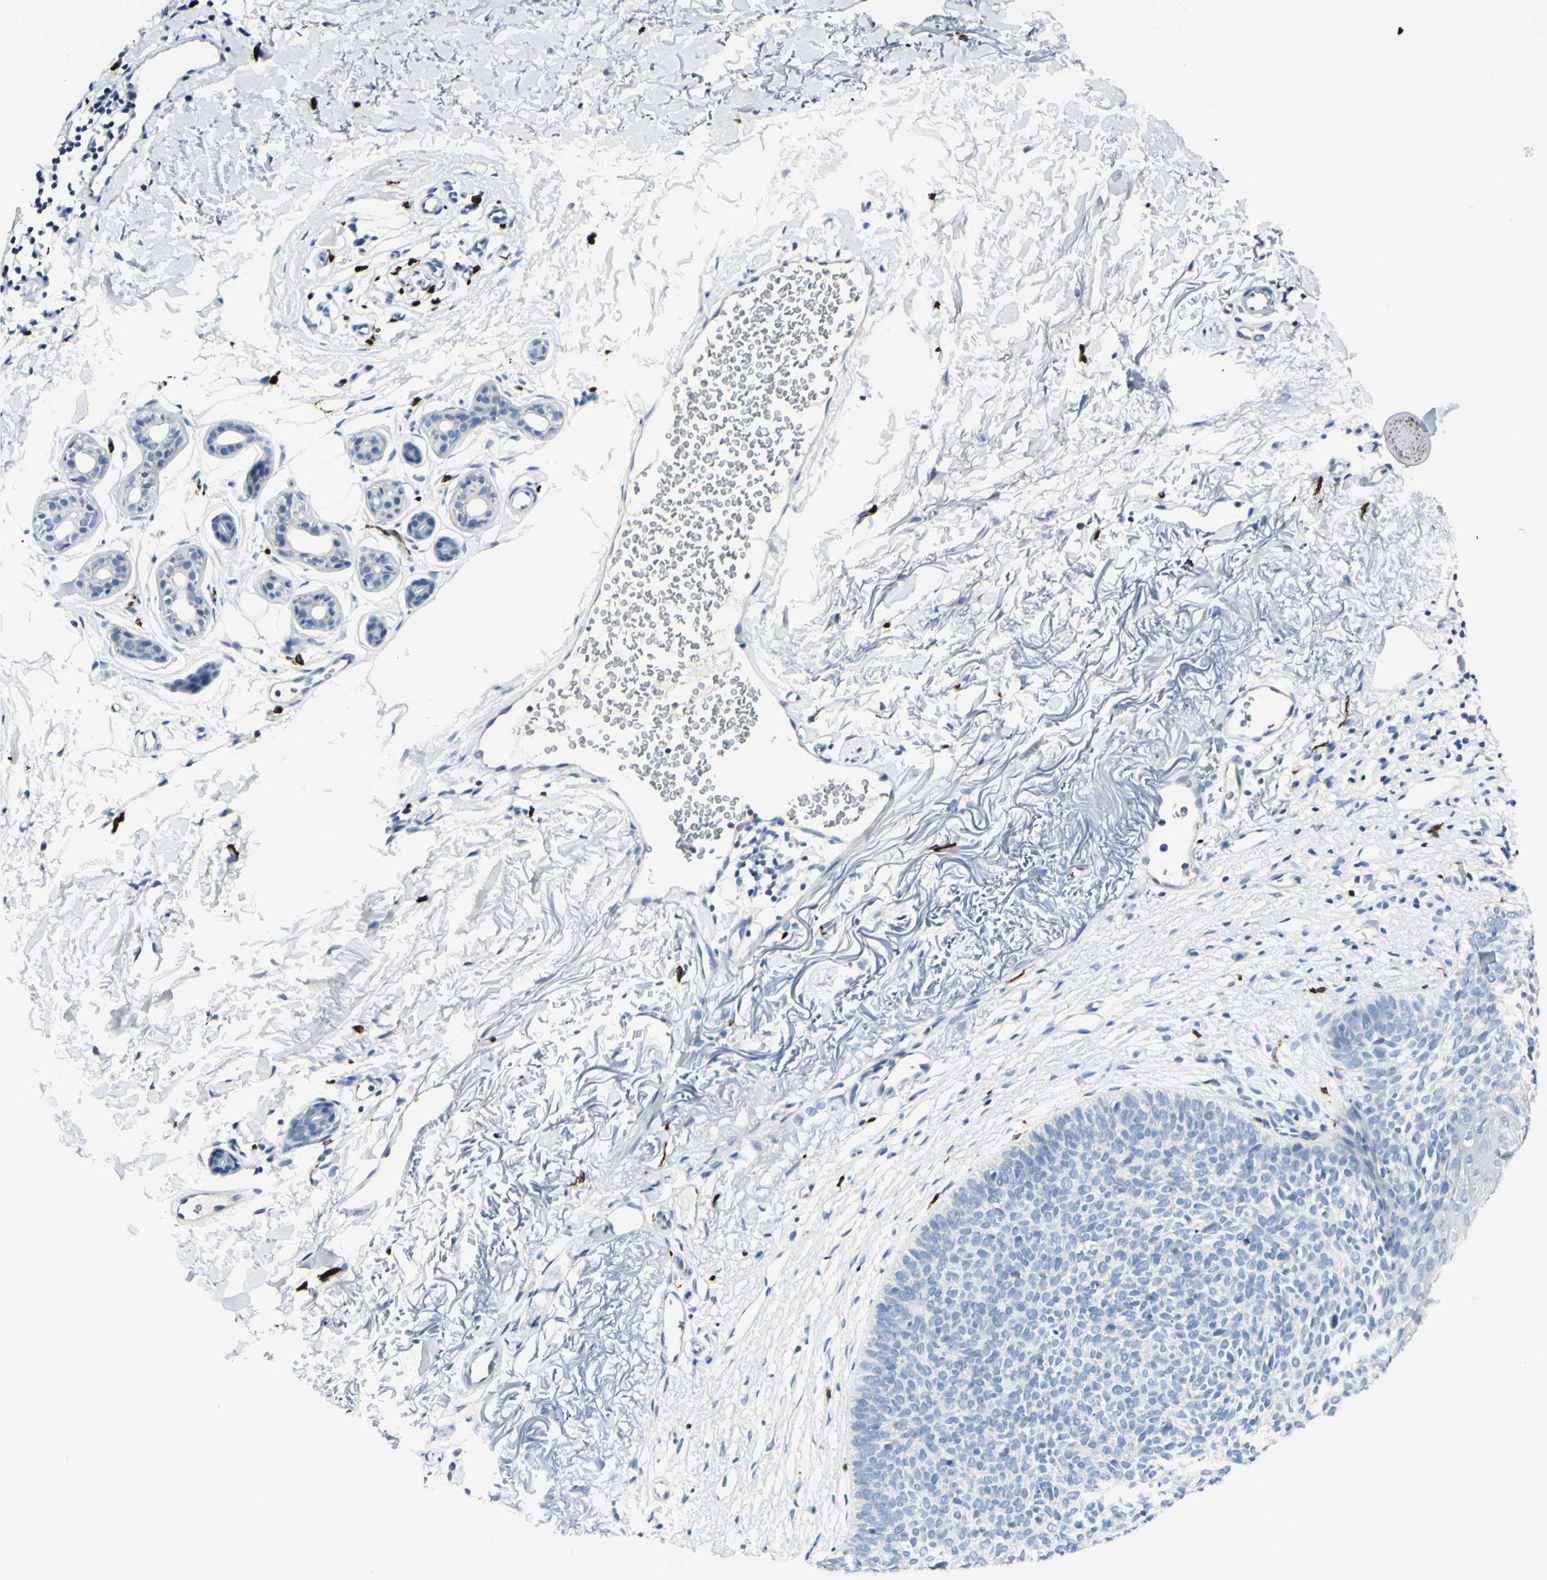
{"staining": {"intensity": "negative", "quantity": "none", "location": "none"}, "tissue": "skin cancer", "cell_type": "Tumor cells", "image_type": "cancer", "snomed": [{"axis": "morphology", "description": "Basal cell carcinoma"}, {"axis": "topography", "description": "Skin"}], "caption": "An immunohistochemistry (IHC) micrograph of skin cancer is shown. There is no staining in tumor cells of skin cancer.", "gene": "DLG4", "patient": {"sex": "female", "age": 70}}